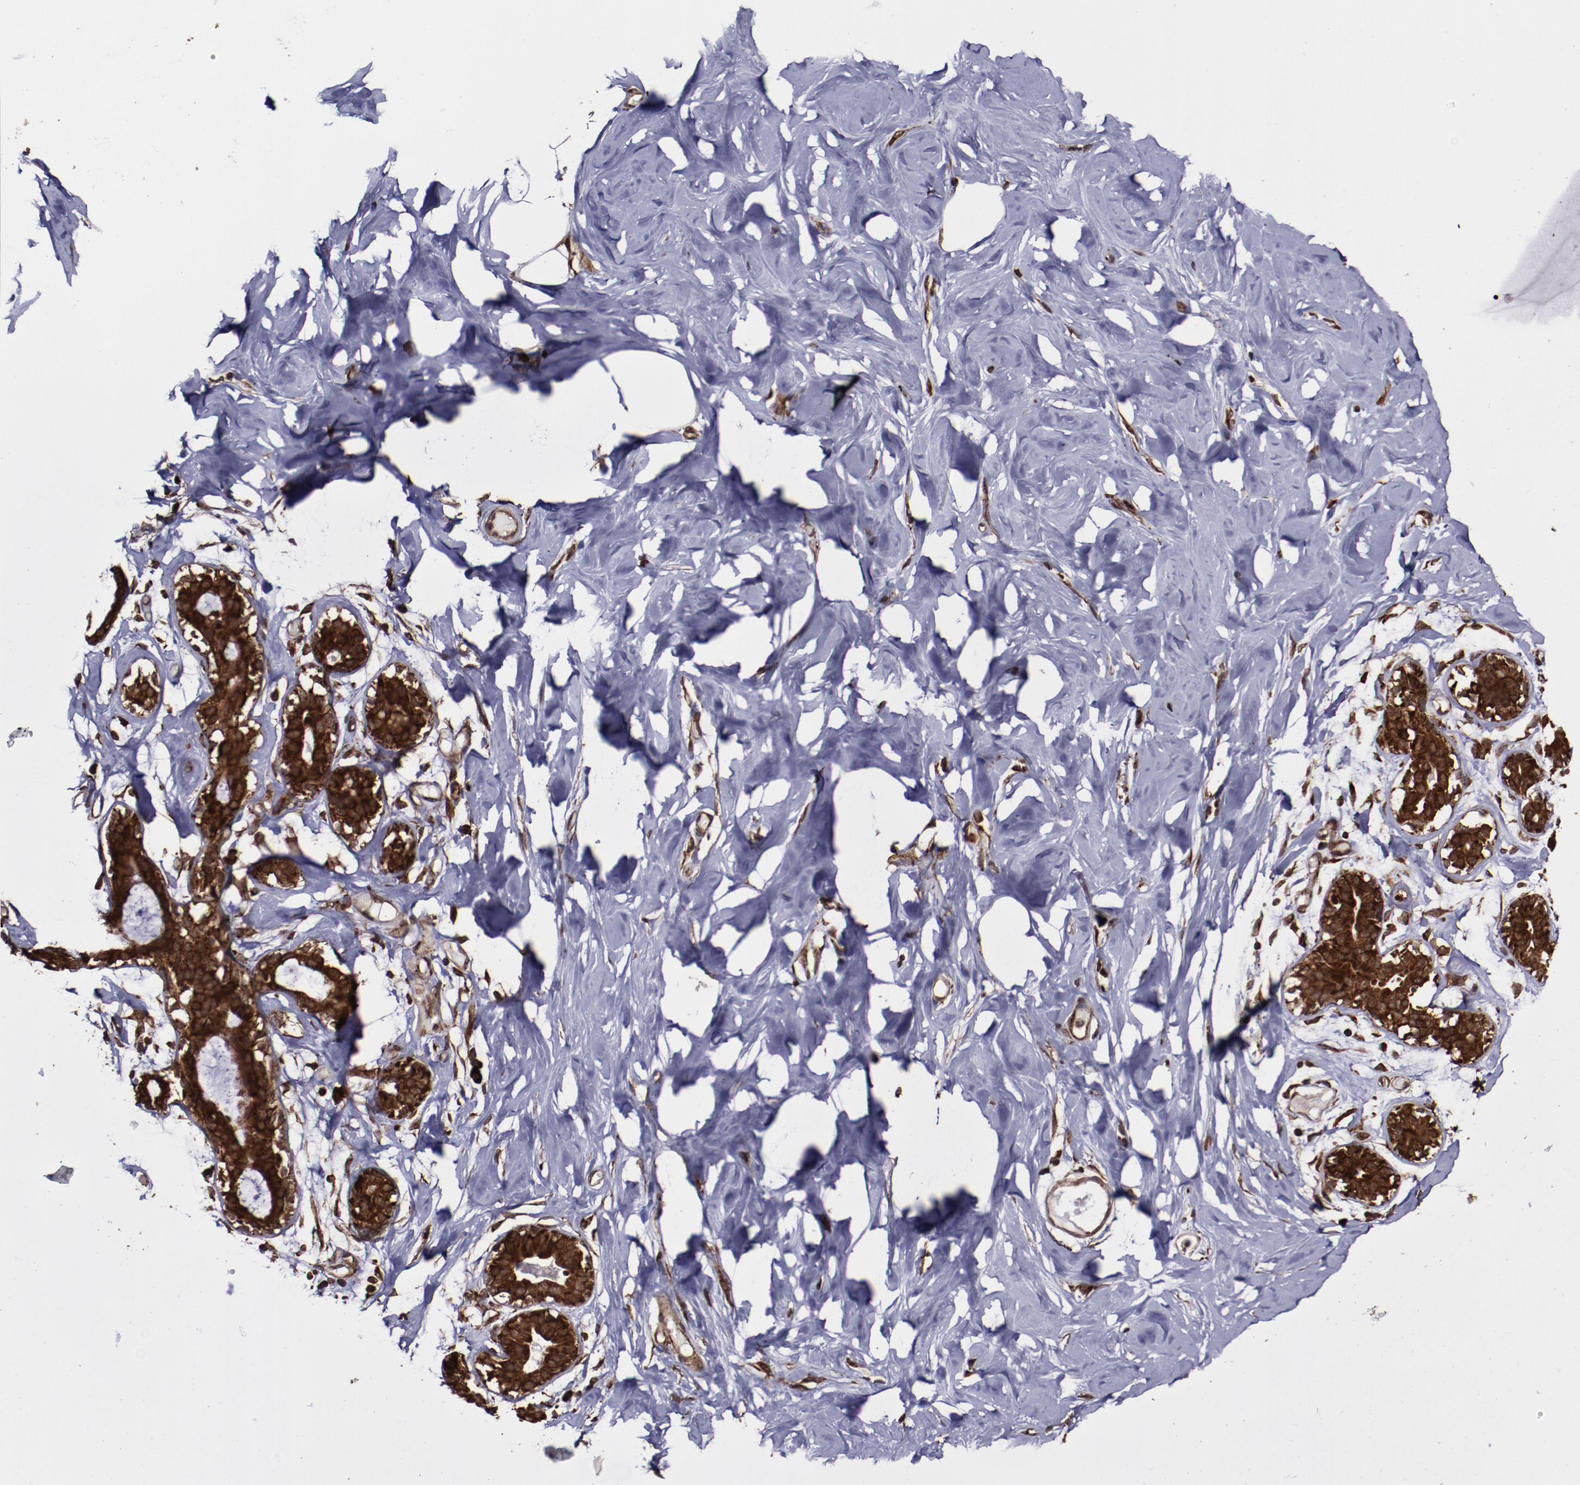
{"staining": {"intensity": "strong", "quantity": "<25%", "location": "cytoplasmic/membranous,nuclear"}, "tissue": "breast", "cell_type": "Adipocytes", "image_type": "normal", "snomed": [{"axis": "morphology", "description": "Normal tissue, NOS"}, {"axis": "topography", "description": "Breast"}, {"axis": "topography", "description": "Soft tissue"}], "caption": "Immunohistochemistry photomicrograph of benign breast stained for a protein (brown), which demonstrates medium levels of strong cytoplasmic/membranous,nuclear positivity in approximately <25% of adipocytes.", "gene": "EIF4ENIF1", "patient": {"sex": "female", "age": 25}}